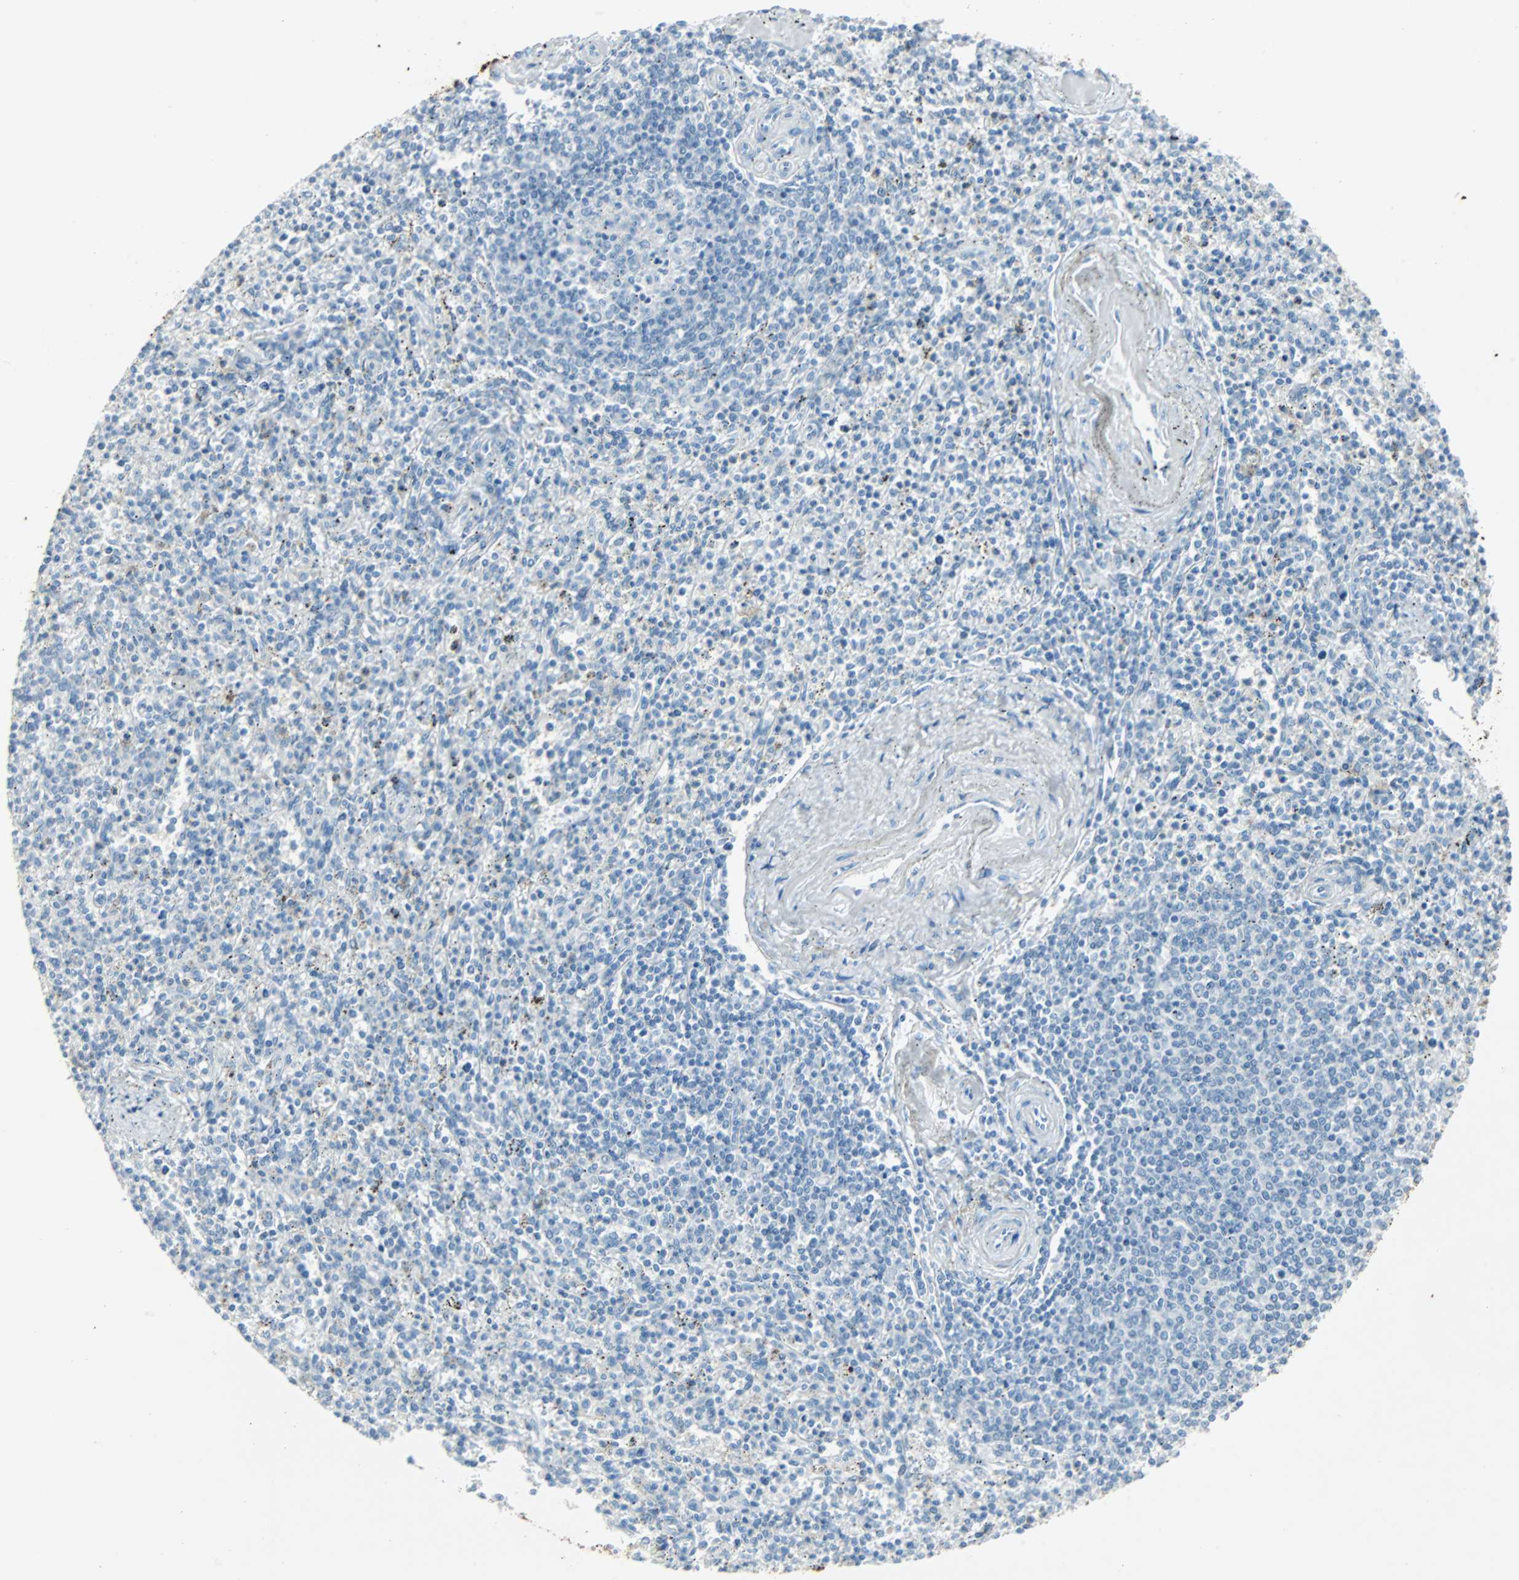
{"staining": {"intensity": "negative", "quantity": "none", "location": "none"}, "tissue": "spleen", "cell_type": "Cells in red pulp", "image_type": "normal", "snomed": [{"axis": "morphology", "description": "Normal tissue, NOS"}, {"axis": "topography", "description": "Spleen"}], "caption": "Immunohistochemical staining of normal spleen exhibits no significant expression in cells in red pulp.", "gene": "STX1A", "patient": {"sex": "male", "age": 72}}